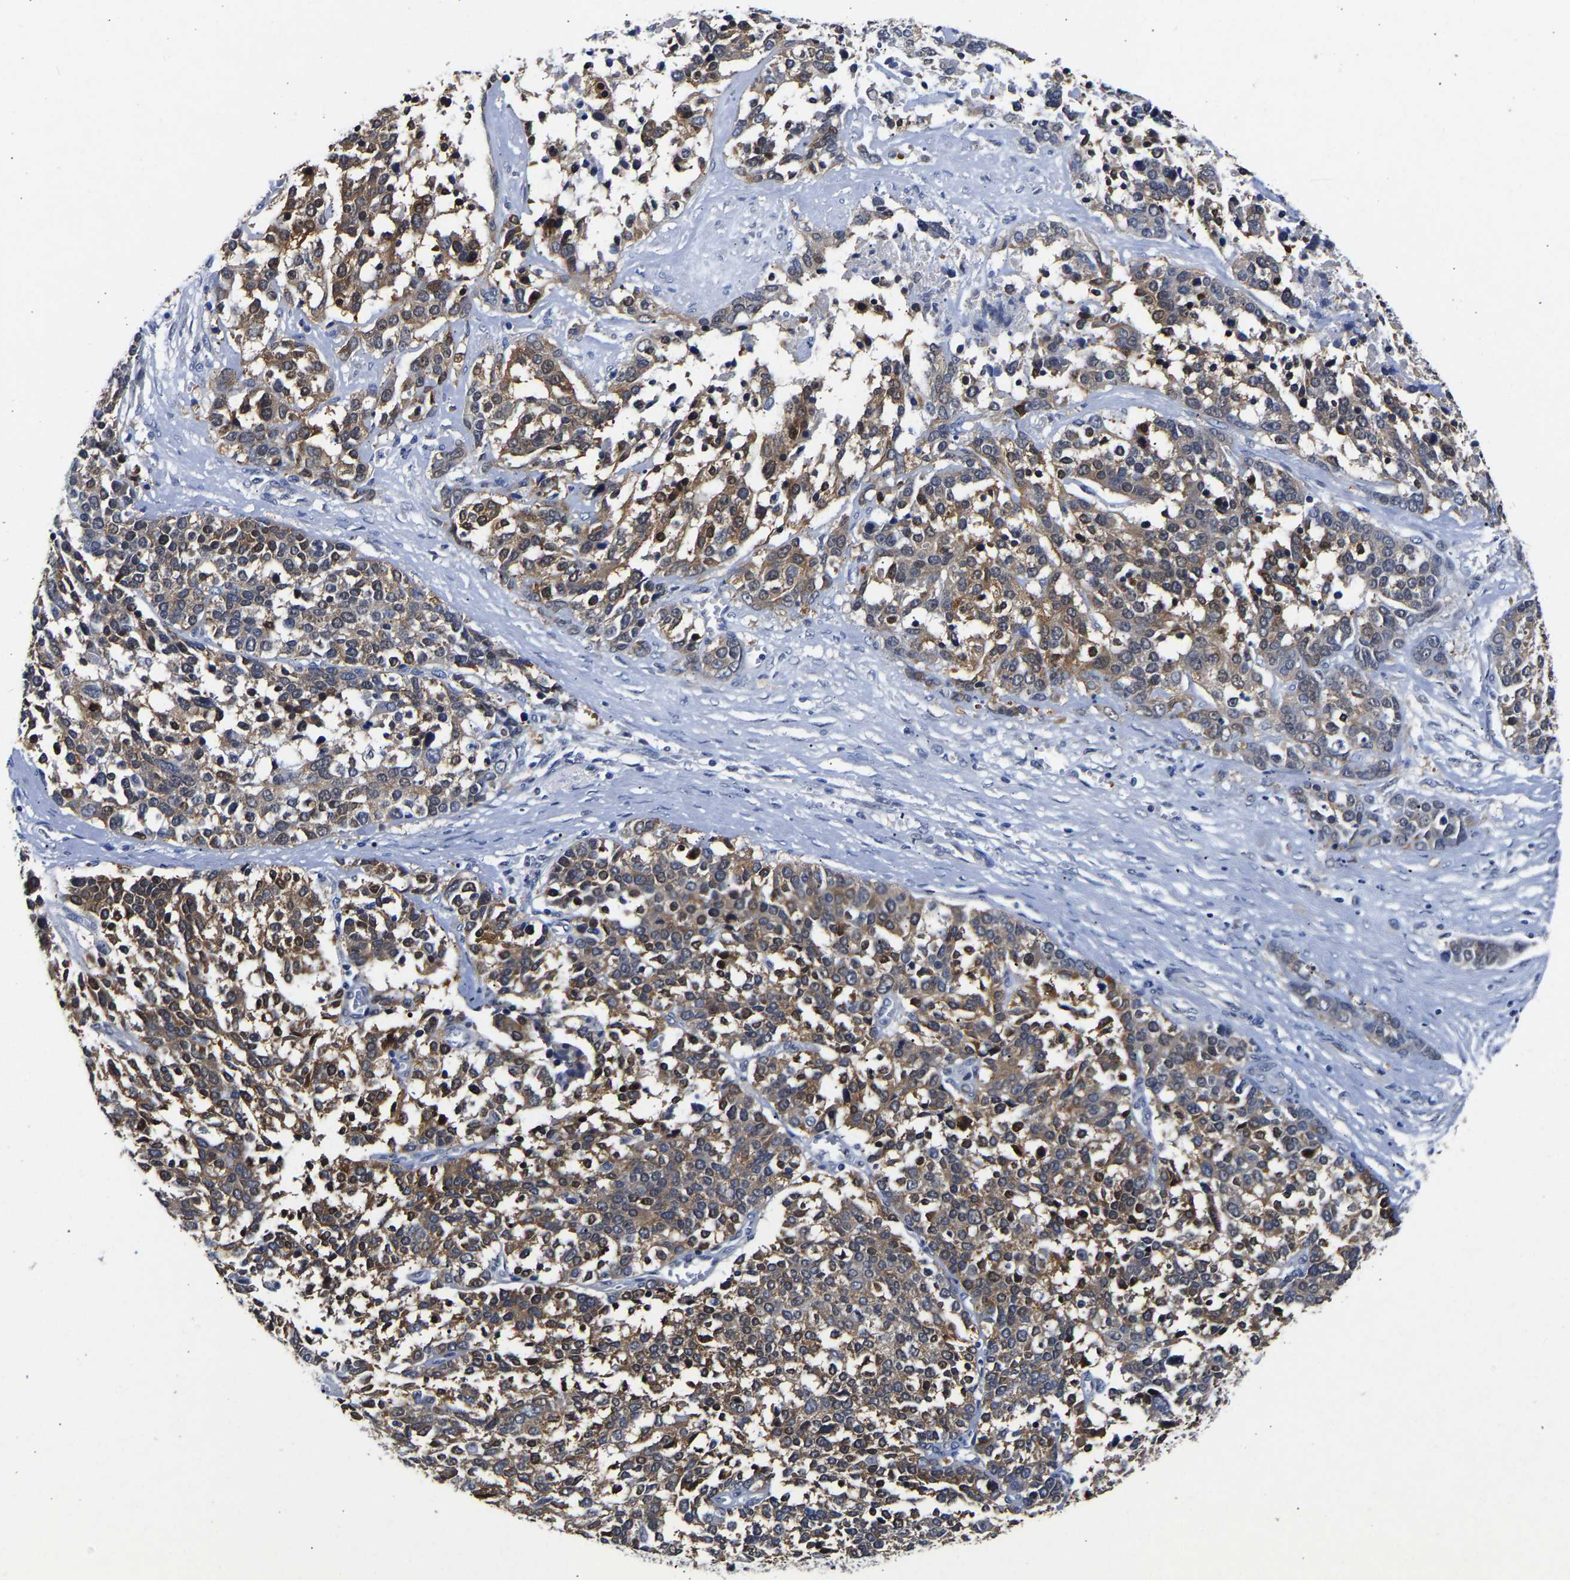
{"staining": {"intensity": "moderate", "quantity": ">75%", "location": "cytoplasmic/membranous"}, "tissue": "ovarian cancer", "cell_type": "Tumor cells", "image_type": "cancer", "snomed": [{"axis": "morphology", "description": "Cystadenocarcinoma, serous, NOS"}, {"axis": "topography", "description": "Ovary"}], "caption": "Moderate cytoplasmic/membranous protein positivity is present in approximately >75% of tumor cells in ovarian cancer (serous cystadenocarcinoma).", "gene": "CCDC6", "patient": {"sex": "female", "age": 44}}